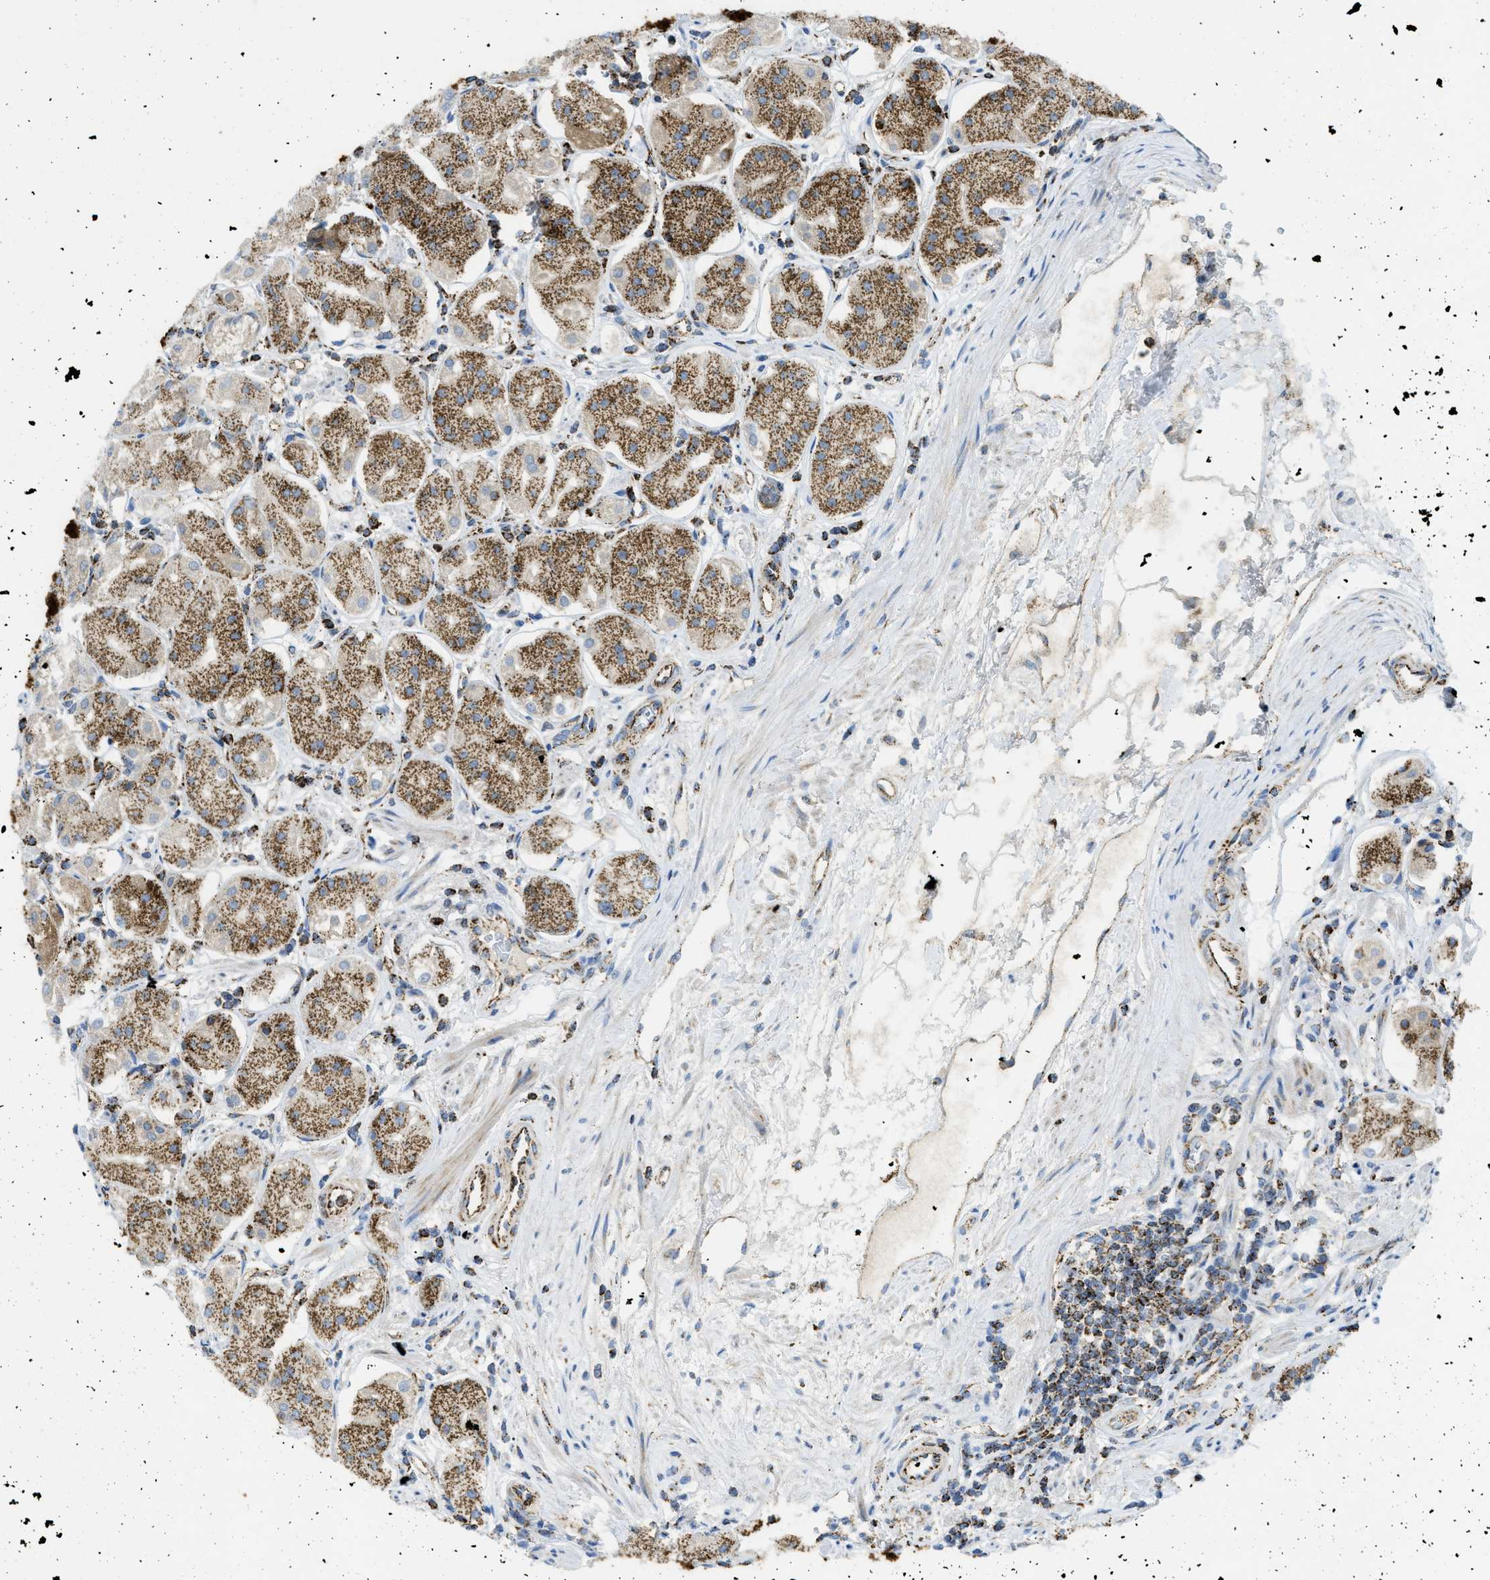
{"staining": {"intensity": "strong", "quantity": ">75%", "location": "cytoplasmic/membranous"}, "tissue": "stomach", "cell_type": "Glandular cells", "image_type": "normal", "snomed": [{"axis": "morphology", "description": "Normal tissue, NOS"}, {"axis": "topography", "description": "Stomach"}, {"axis": "topography", "description": "Stomach, lower"}], "caption": "This photomicrograph displays IHC staining of benign stomach, with high strong cytoplasmic/membranous expression in approximately >75% of glandular cells.", "gene": "SQOR", "patient": {"sex": "female", "age": 56}}